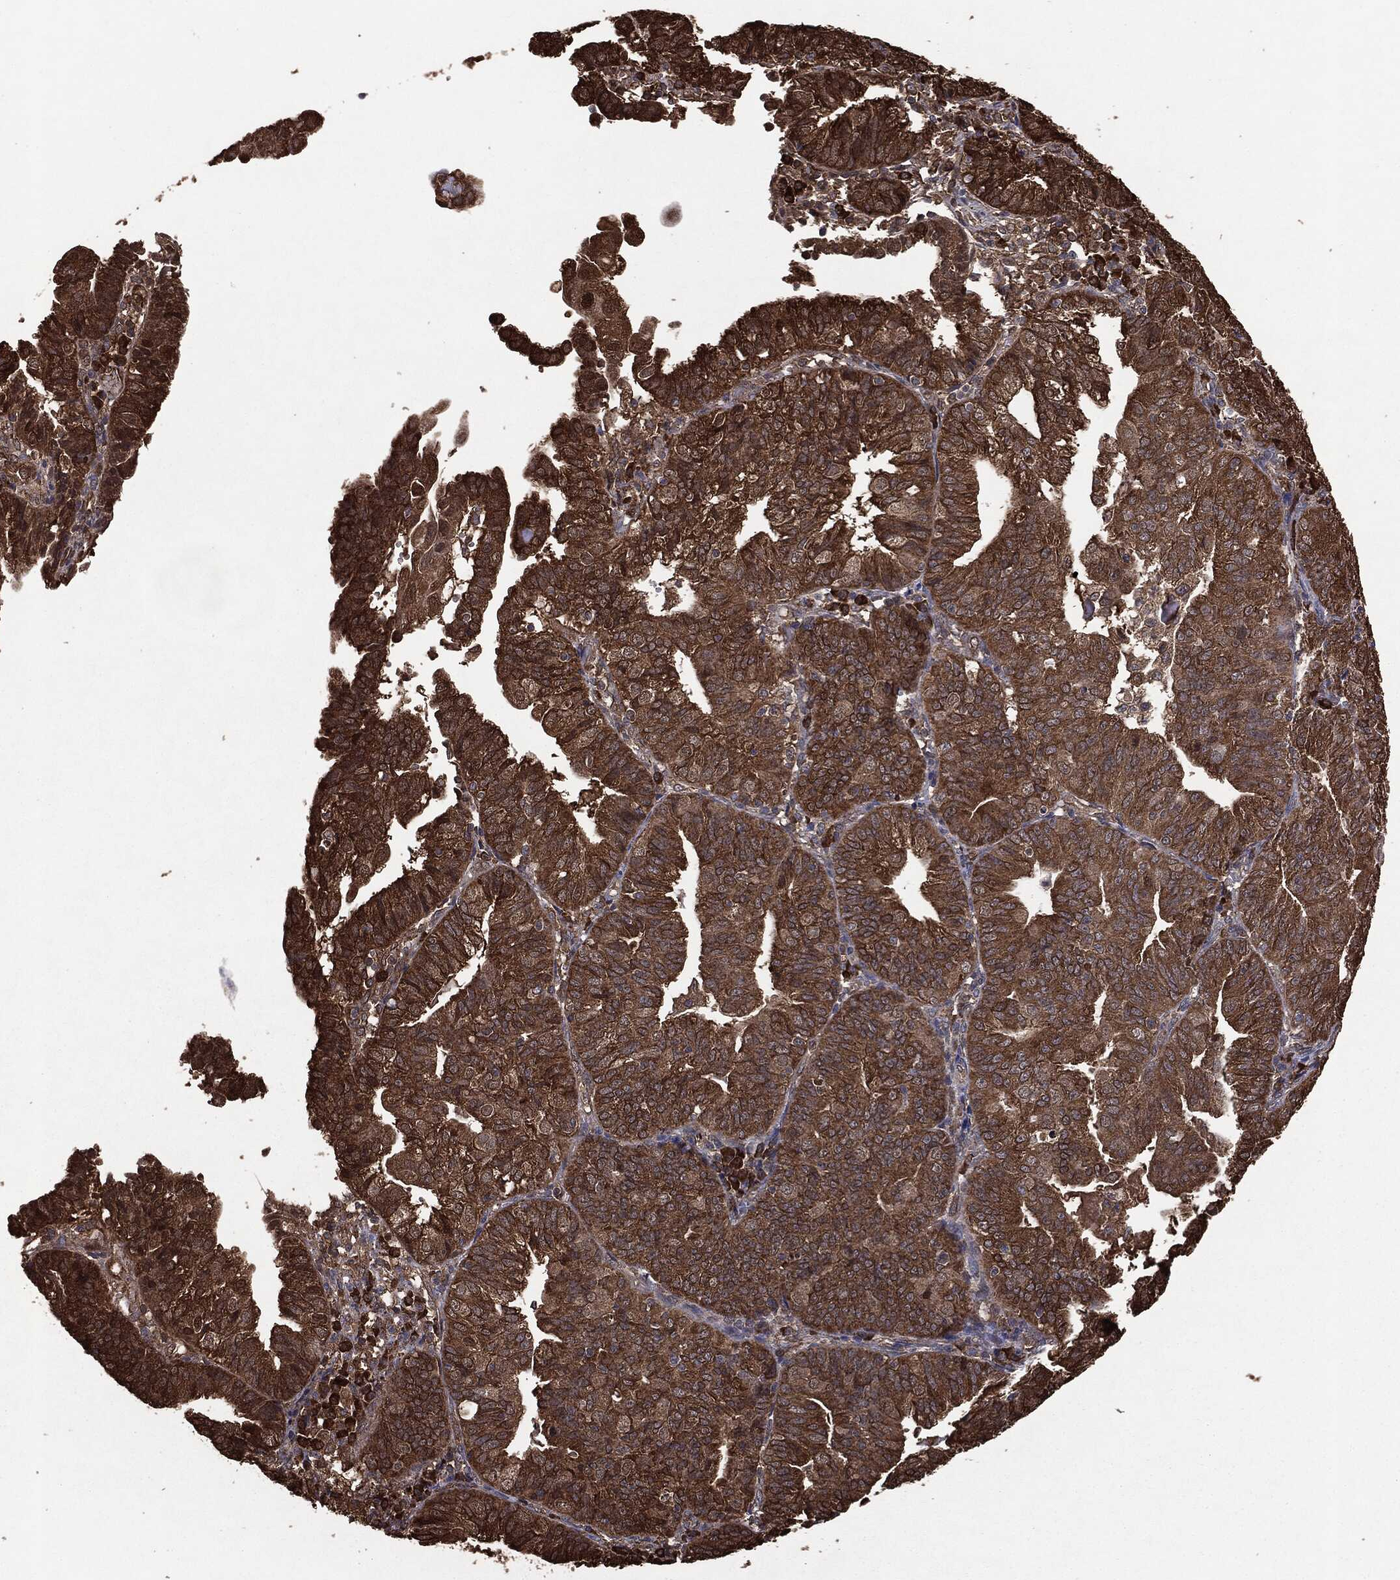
{"staining": {"intensity": "strong", "quantity": ">75%", "location": "cytoplasmic/membranous"}, "tissue": "endometrial cancer", "cell_type": "Tumor cells", "image_type": "cancer", "snomed": [{"axis": "morphology", "description": "Adenocarcinoma, NOS"}, {"axis": "topography", "description": "Endometrium"}], "caption": "Immunohistochemistry of human endometrial cancer displays high levels of strong cytoplasmic/membranous positivity in about >75% of tumor cells.", "gene": "NME1", "patient": {"sex": "female", "age": 56}}